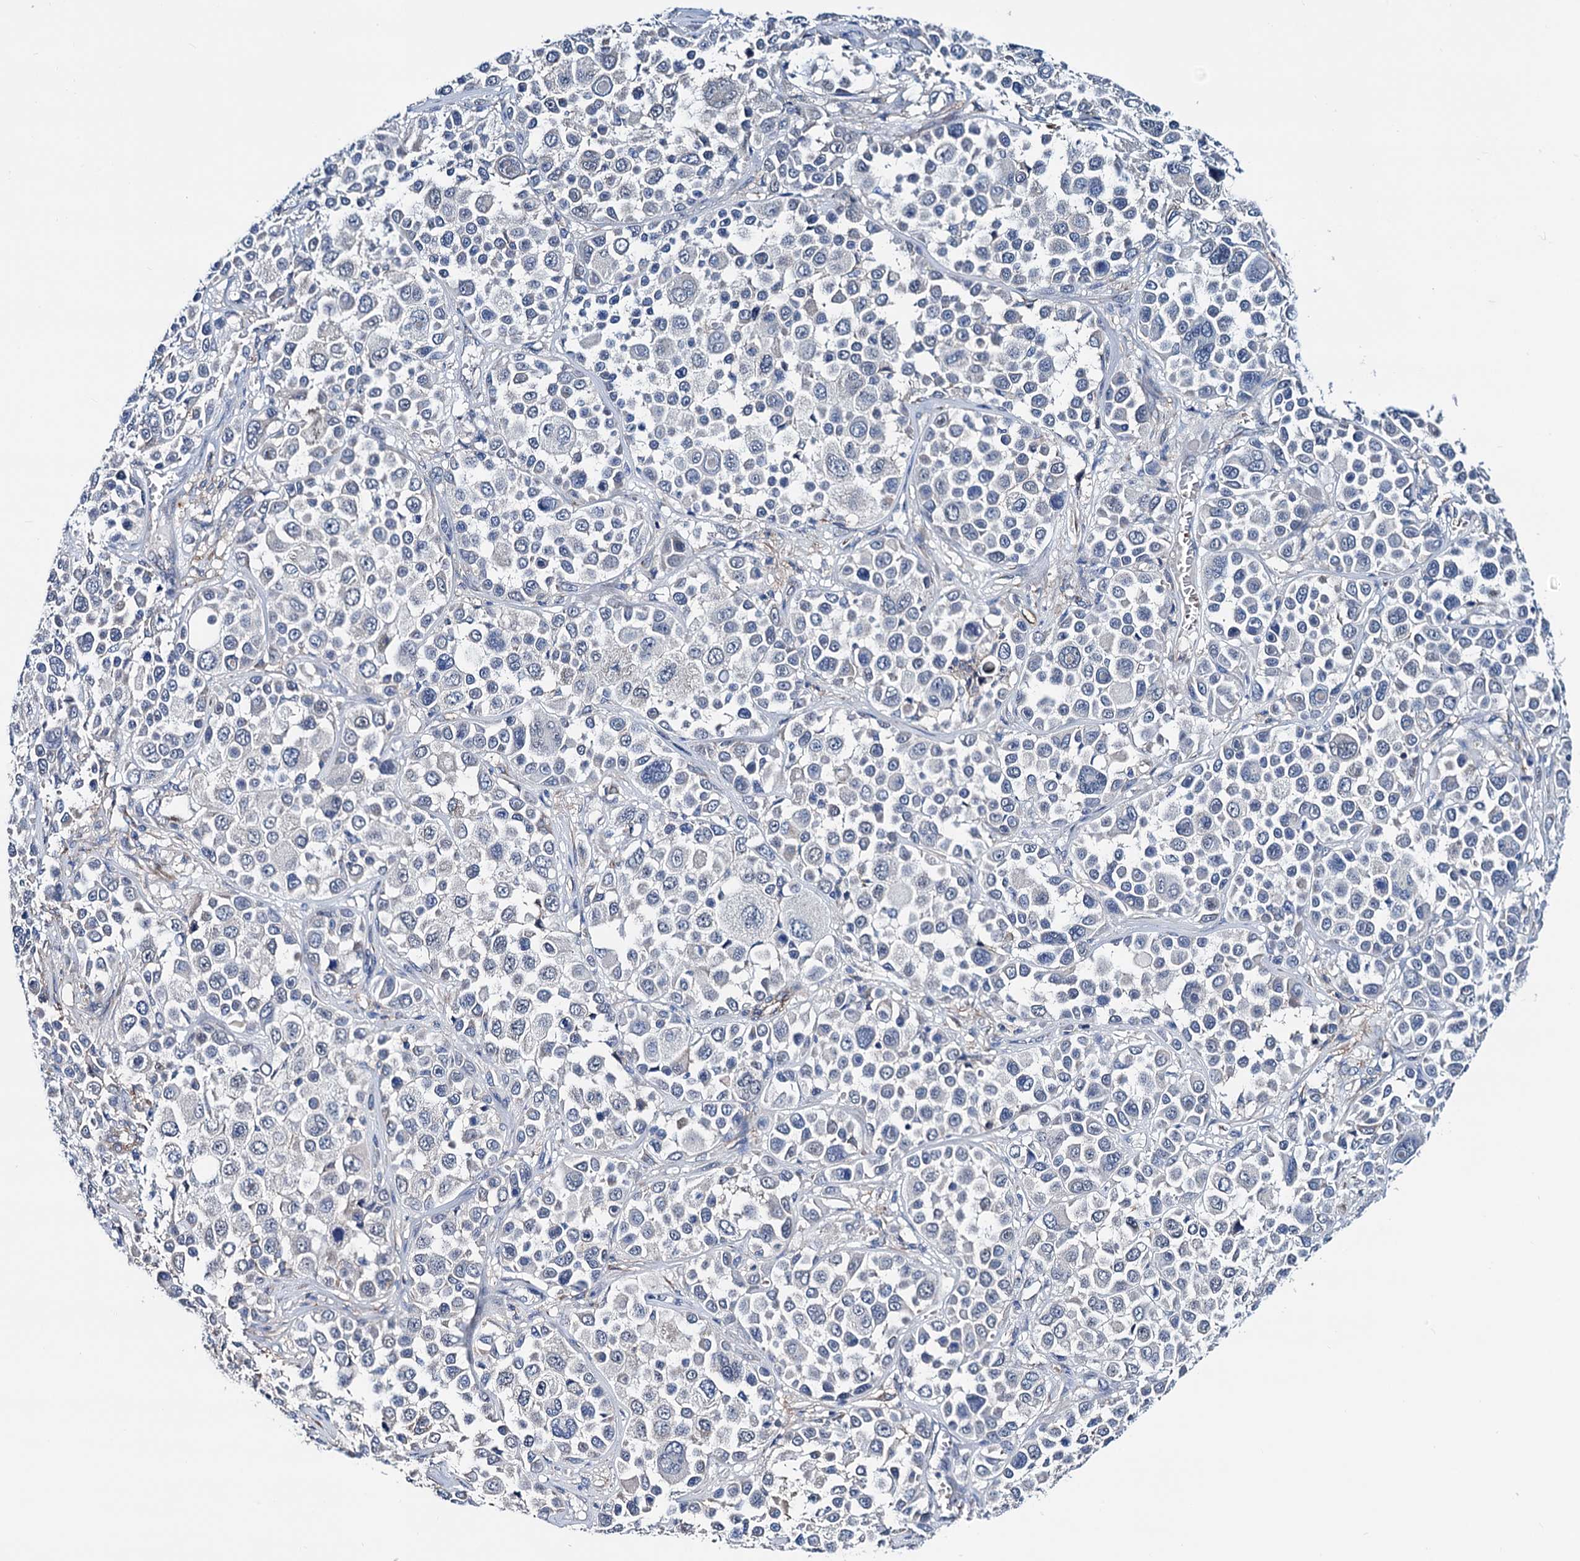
{"staining": {"intensity": "negative", "quantity": "none", "location": "none"}, "tissue": "melanoma", "cell_type": "Tumor cells", "image_type": "cancer", "snomed": [{"axis": "morphology", "description": "Malignant melanoma, NOS"}, {"axis": "topography", "description": "Skin of trunk"}], "caption": "Photomicrograph shows no protein positivity in tumor cells of melanoma tissue.", "gene": "GCOM1", "patient": {"sex": "male", "age": 71}}